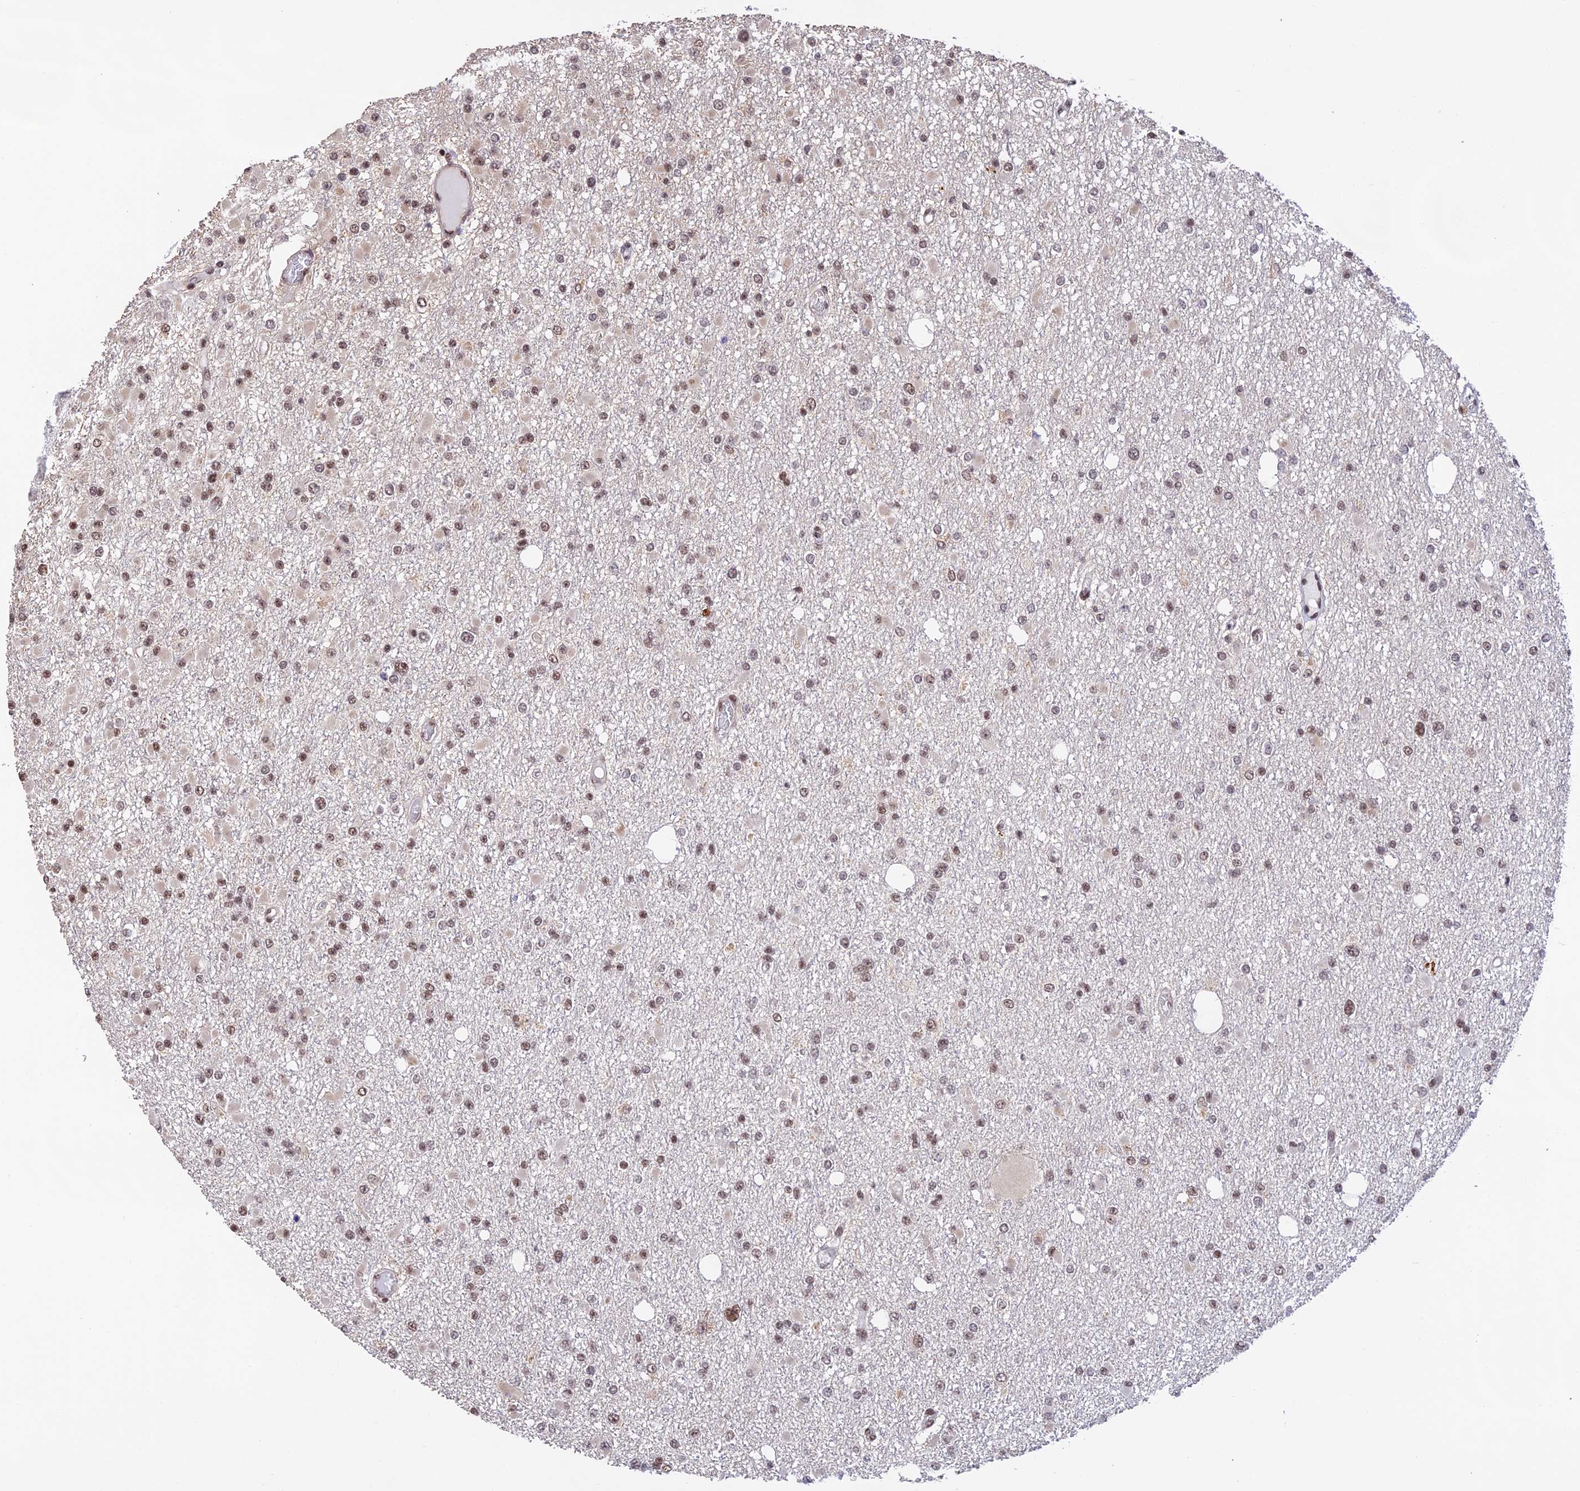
{"staining": {"intensity": "moderate", "quantity": ">75%", "location": "nuclear"}, "tissue": "glioma", "cell_type": "Tumor cells", "image_type": "cancer", "snomed": [{"axis": "morphology", "description": "Glioma, malignant, Low grade"}, {"axis": "topography", "description": "Brain"}], "caption": "High-power microscopy captured an immunohistochemistry (IHC) micrograph of glioma, revealing moderate nuclear positivity in approximately >75% of tumor cells.", "gene": "THAP11", "patient": {"sex": "female", "age": 22}}